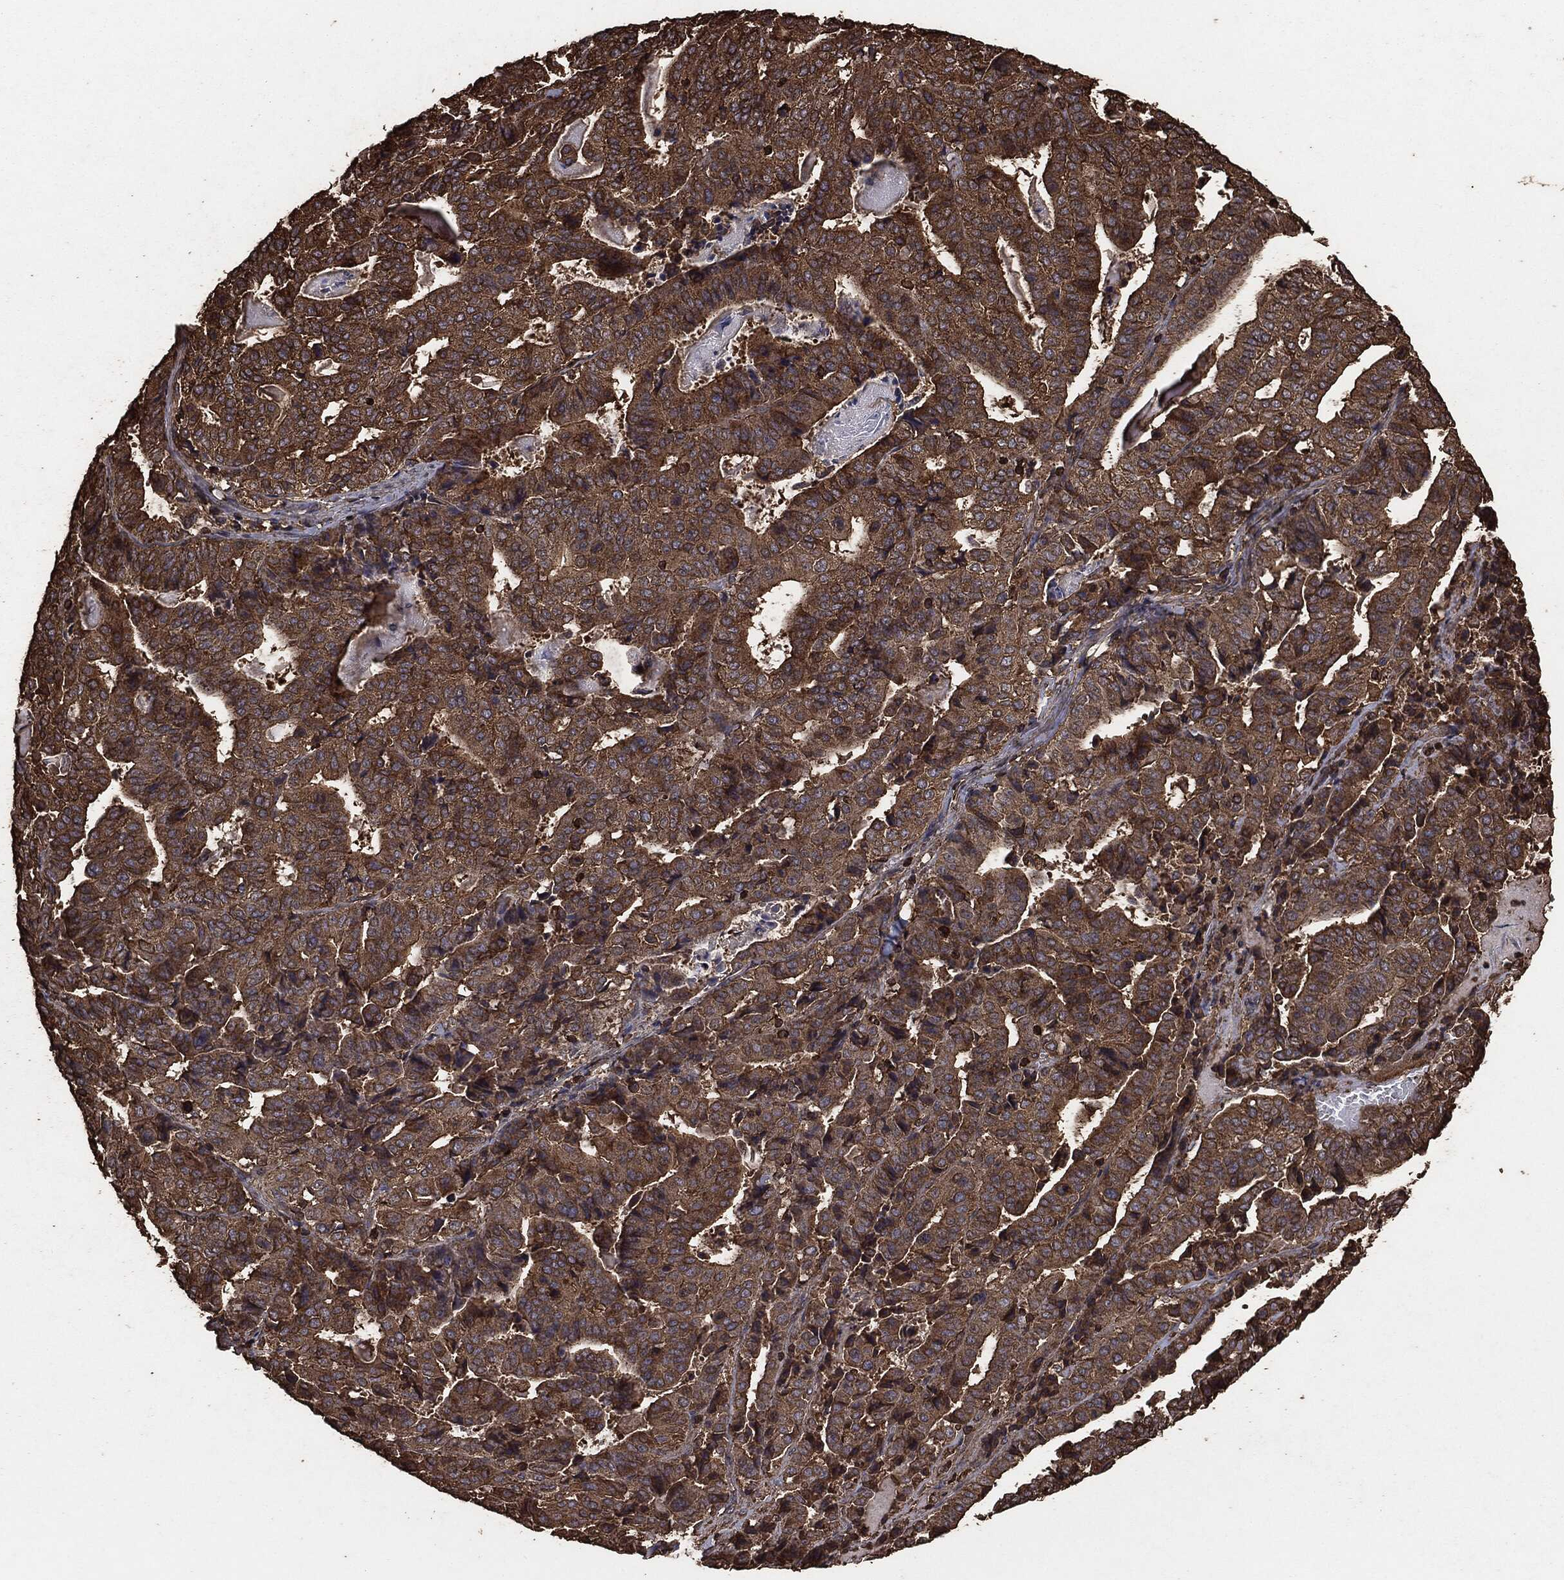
{"staining": {"intensity": "moderate", "quantity": ">75%", "location": "cytoplasmic/membranous"}, "tissue": "stomach cancer", "cell_type": "Tumor cells", "image_type": "cancer", "snomed": [{"axis": "morphology", "description": "Adenocarcinoma, NOS"}, {"axis": "topography", "description": "Stomach"}], "caption": "The histopathology image displays a brown stain indicating the presence of a protein in the cytoplasmic/membranous of tumor cells in stomach cancer (adenocarcinoma).", "gene": "MTOR", "patient": {"sex": "male", "age": 48}}